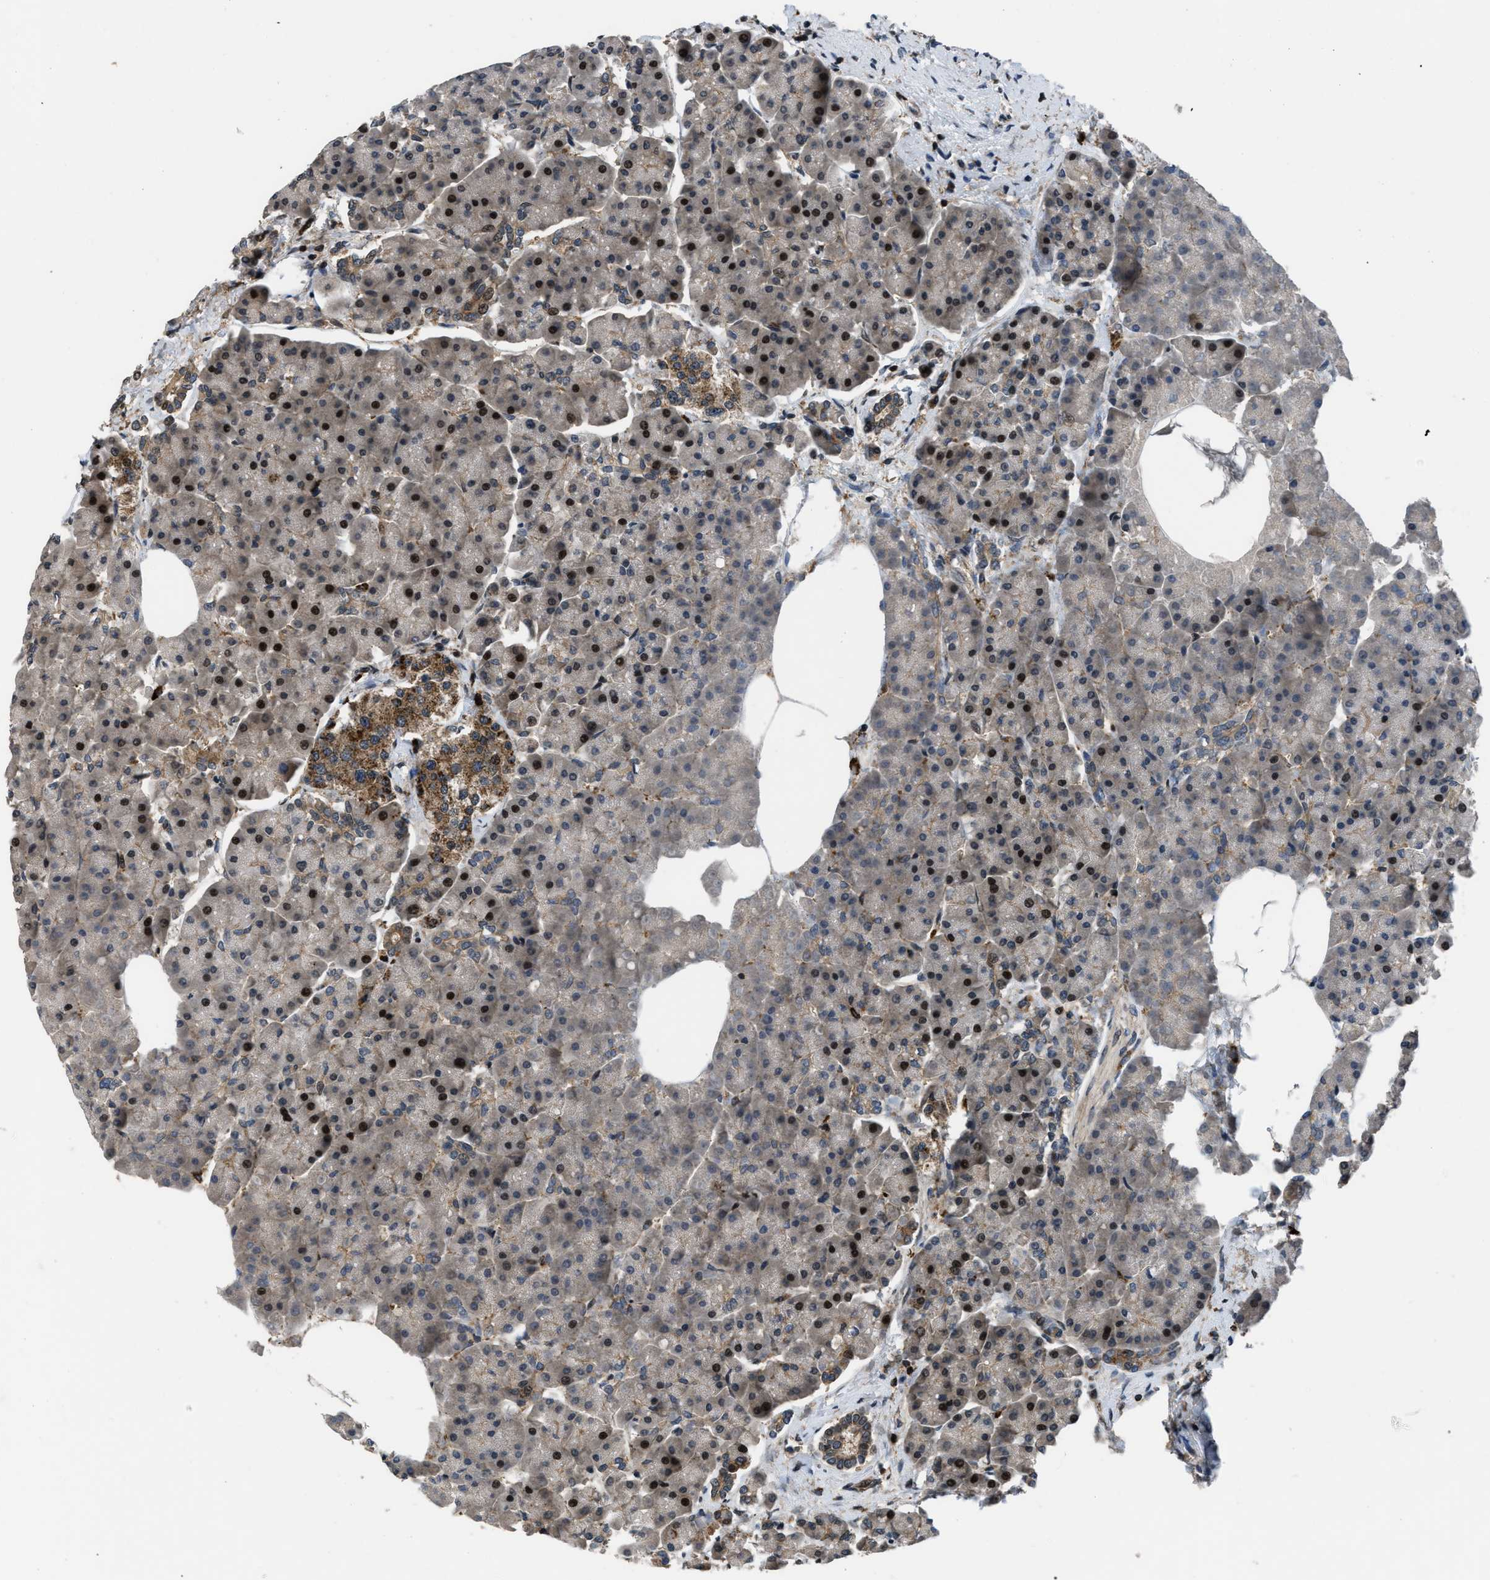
{"staining": {"intensity": "moderate", "quantity": "25%-75%", "location": "cytoplasmic/membranous,nuclear"}, "tissue": "pancreas", "cell_type": "Exocrine glandular cells", "image_type": "normal", "snomed": [{"axis": "morphology", "description": "Normal tissue, NOS"}, {"axis": "topography", "description": "Pancreas"}], "caption": "Pancreas stained with DAB immunohistochemistry exhibits medium levels of moderate cytoplasmic/membranous,nuclear positivity in about 25%-75% of exocrine glandular cells. (brown staining indicates protein expression, while blue staining denotes nuclei).", "gene": "CTBS", "patient": {"sex": "female", "age": 70}}